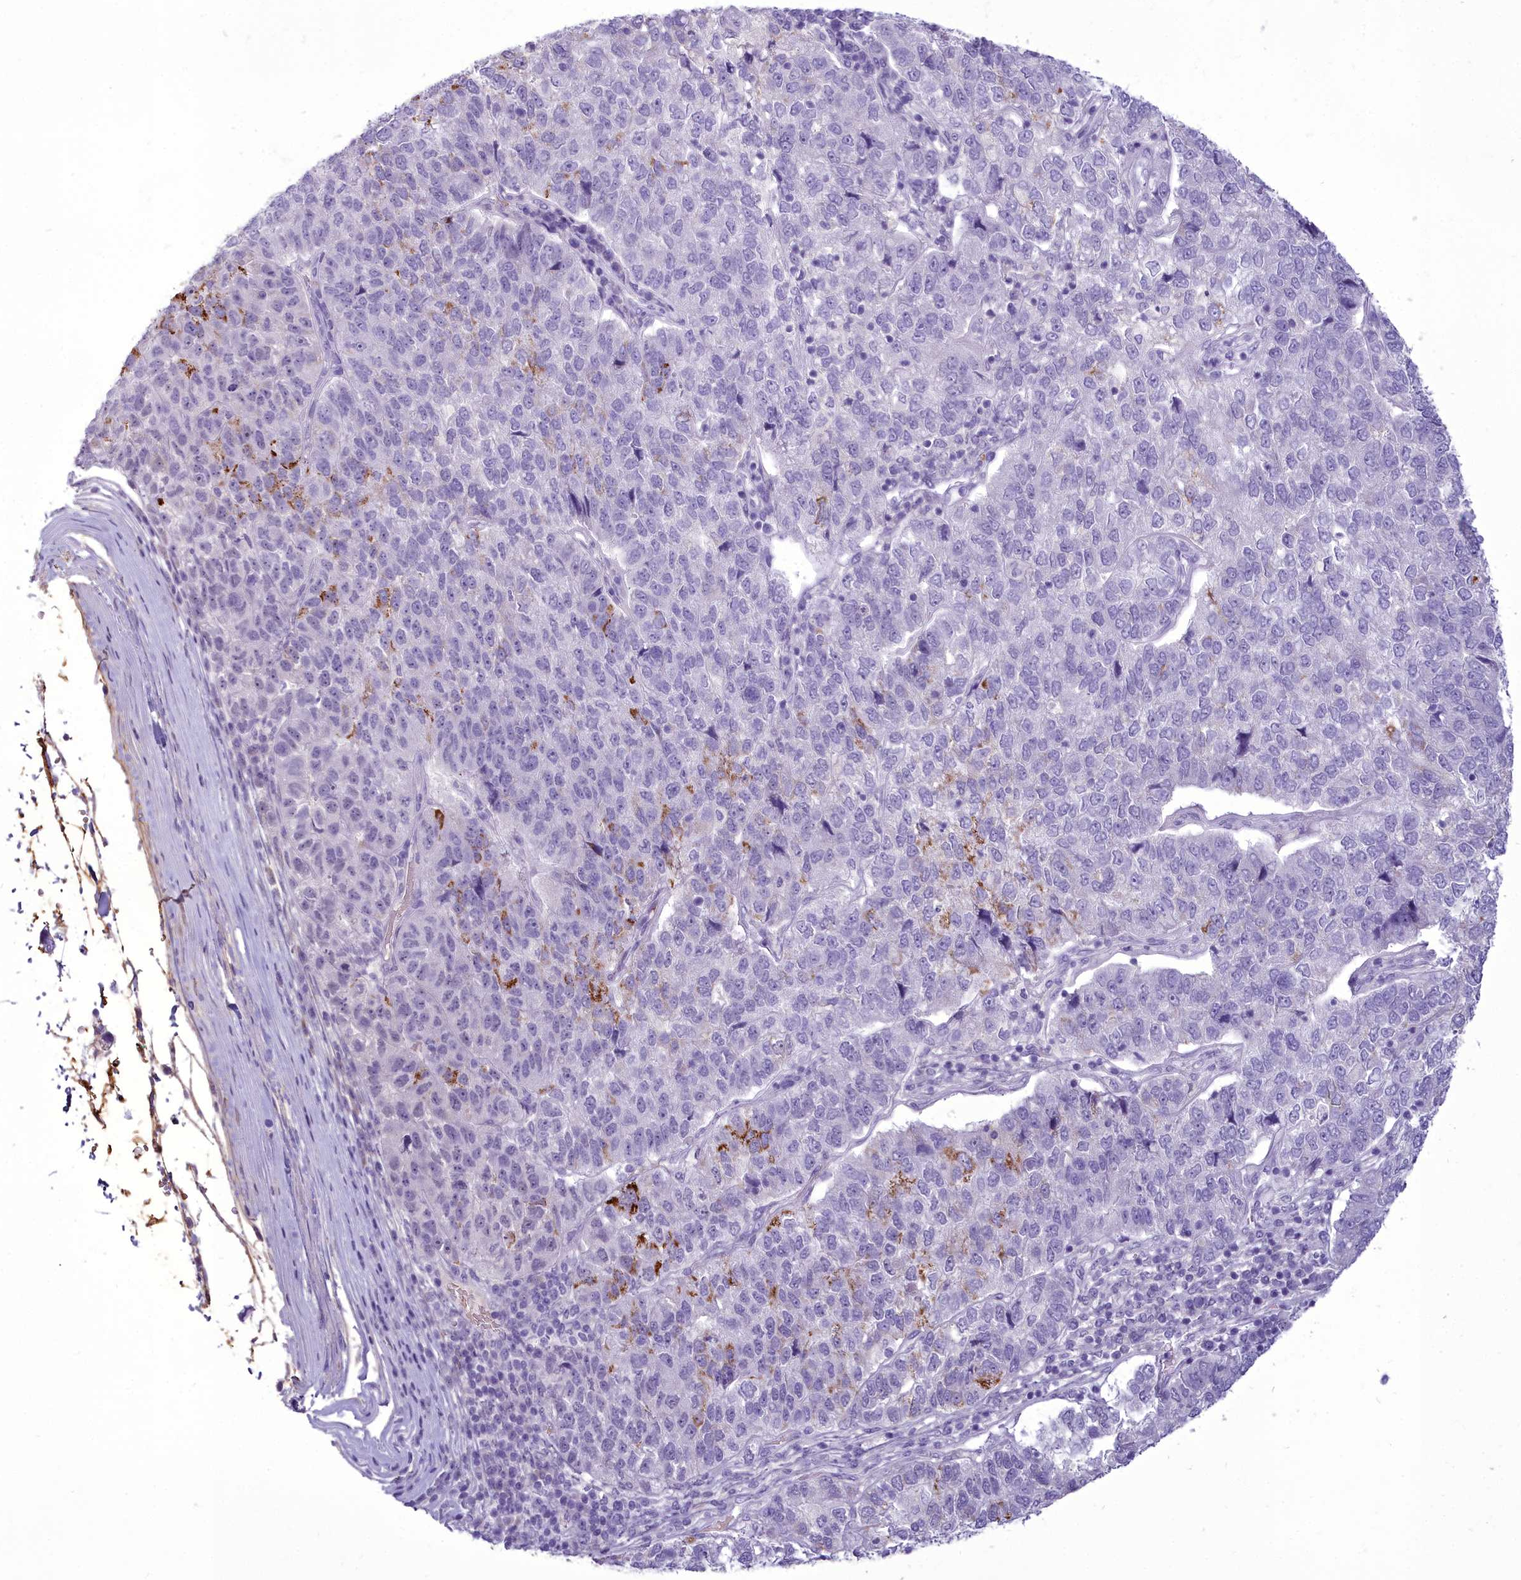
{"staining": {"intensity": "moderate", "quantity": "<25%", "location": "cytoplasmic/membranous"}, "tissue": "pancreatic cancer", "cell_type": "Tumor cells", "image_type": "cancer", "snomed": [{"axis": "morphology", "description": "Adenocarcinoma, NOS"}, {"axis": "topography", "description": "Pancreas"}], "caption": "Immunohistochemistry (IHC) (DAB (3,3'-diaminobenzidine)) staining of human pancreatic adenocarcinoma displays moderate cytoplasmic/membranous protein staining in approximately <25% of tumor cells.", "gene": "OSTN", "patient": {"sex": "female", "age": 61}}